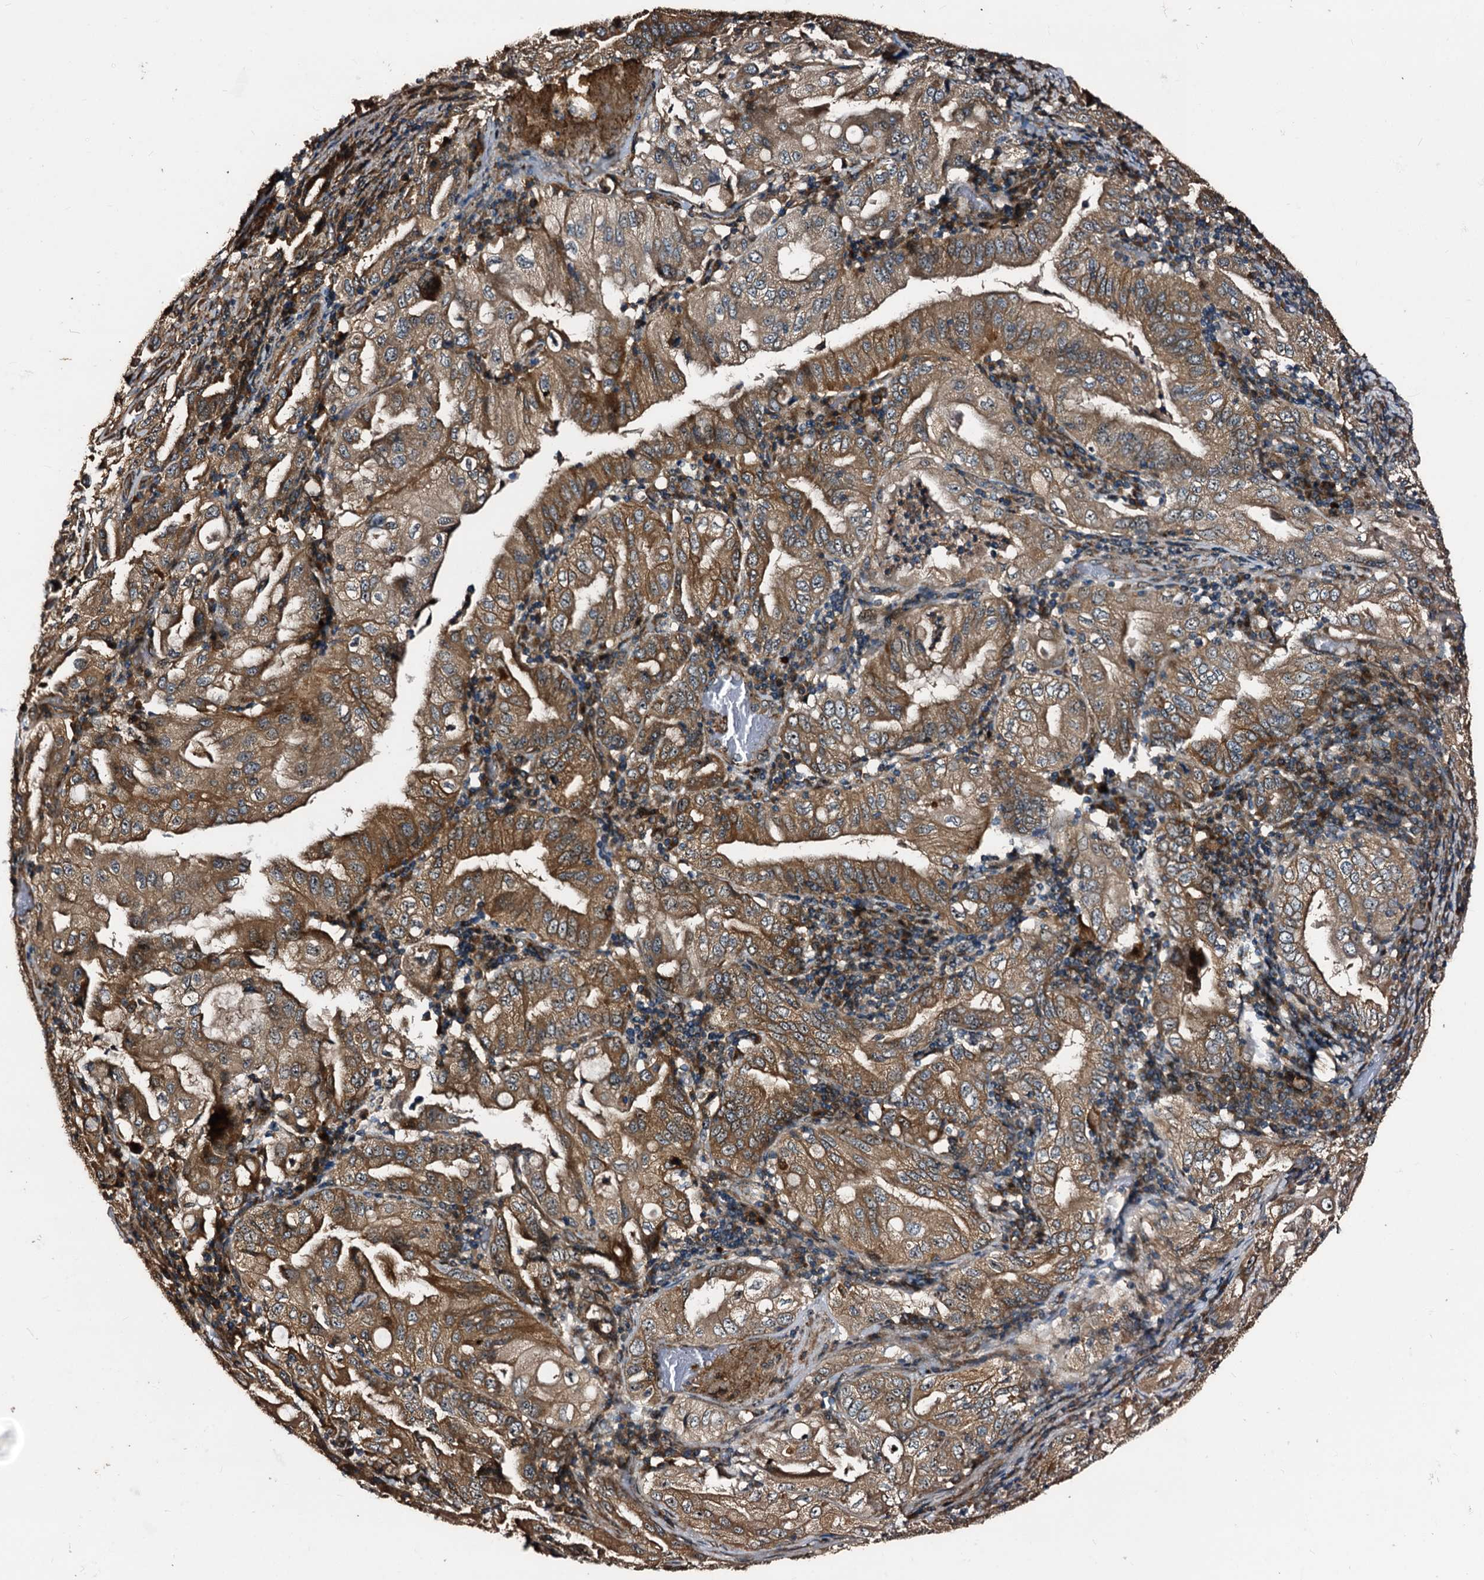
{"staining": {"intensity": "moderate", "quantity": ">75%", "location": "cytoplasmic/membranous"}, "tissue": "stomach cancer", "cell_type": "Tumor cells", "image_type": "cancer", "snomed": [{"axis": "morphology", "description": "Normal tissue, NOS"}, {"axis": "morphology", "description": "Adenocarcinoma, NOS"}, {"axis": "topography", "description": "Esophagus"}, {"axis": "topography", "description": "Stomach, upper"}, {"axis": "topography", "description": "Peripheral nerve tissue"}], "caption": "A brown stain highlights moderate cytoplasmic/membranous expression of a protein in stomach cancer tumor cells. The staining was performed using DAB, with brown indicating positive protein expression. Nuclei are stained blue with hematoxylin.", "gene": "PEX5", "patient": {"sex": "male", "age": 62}}